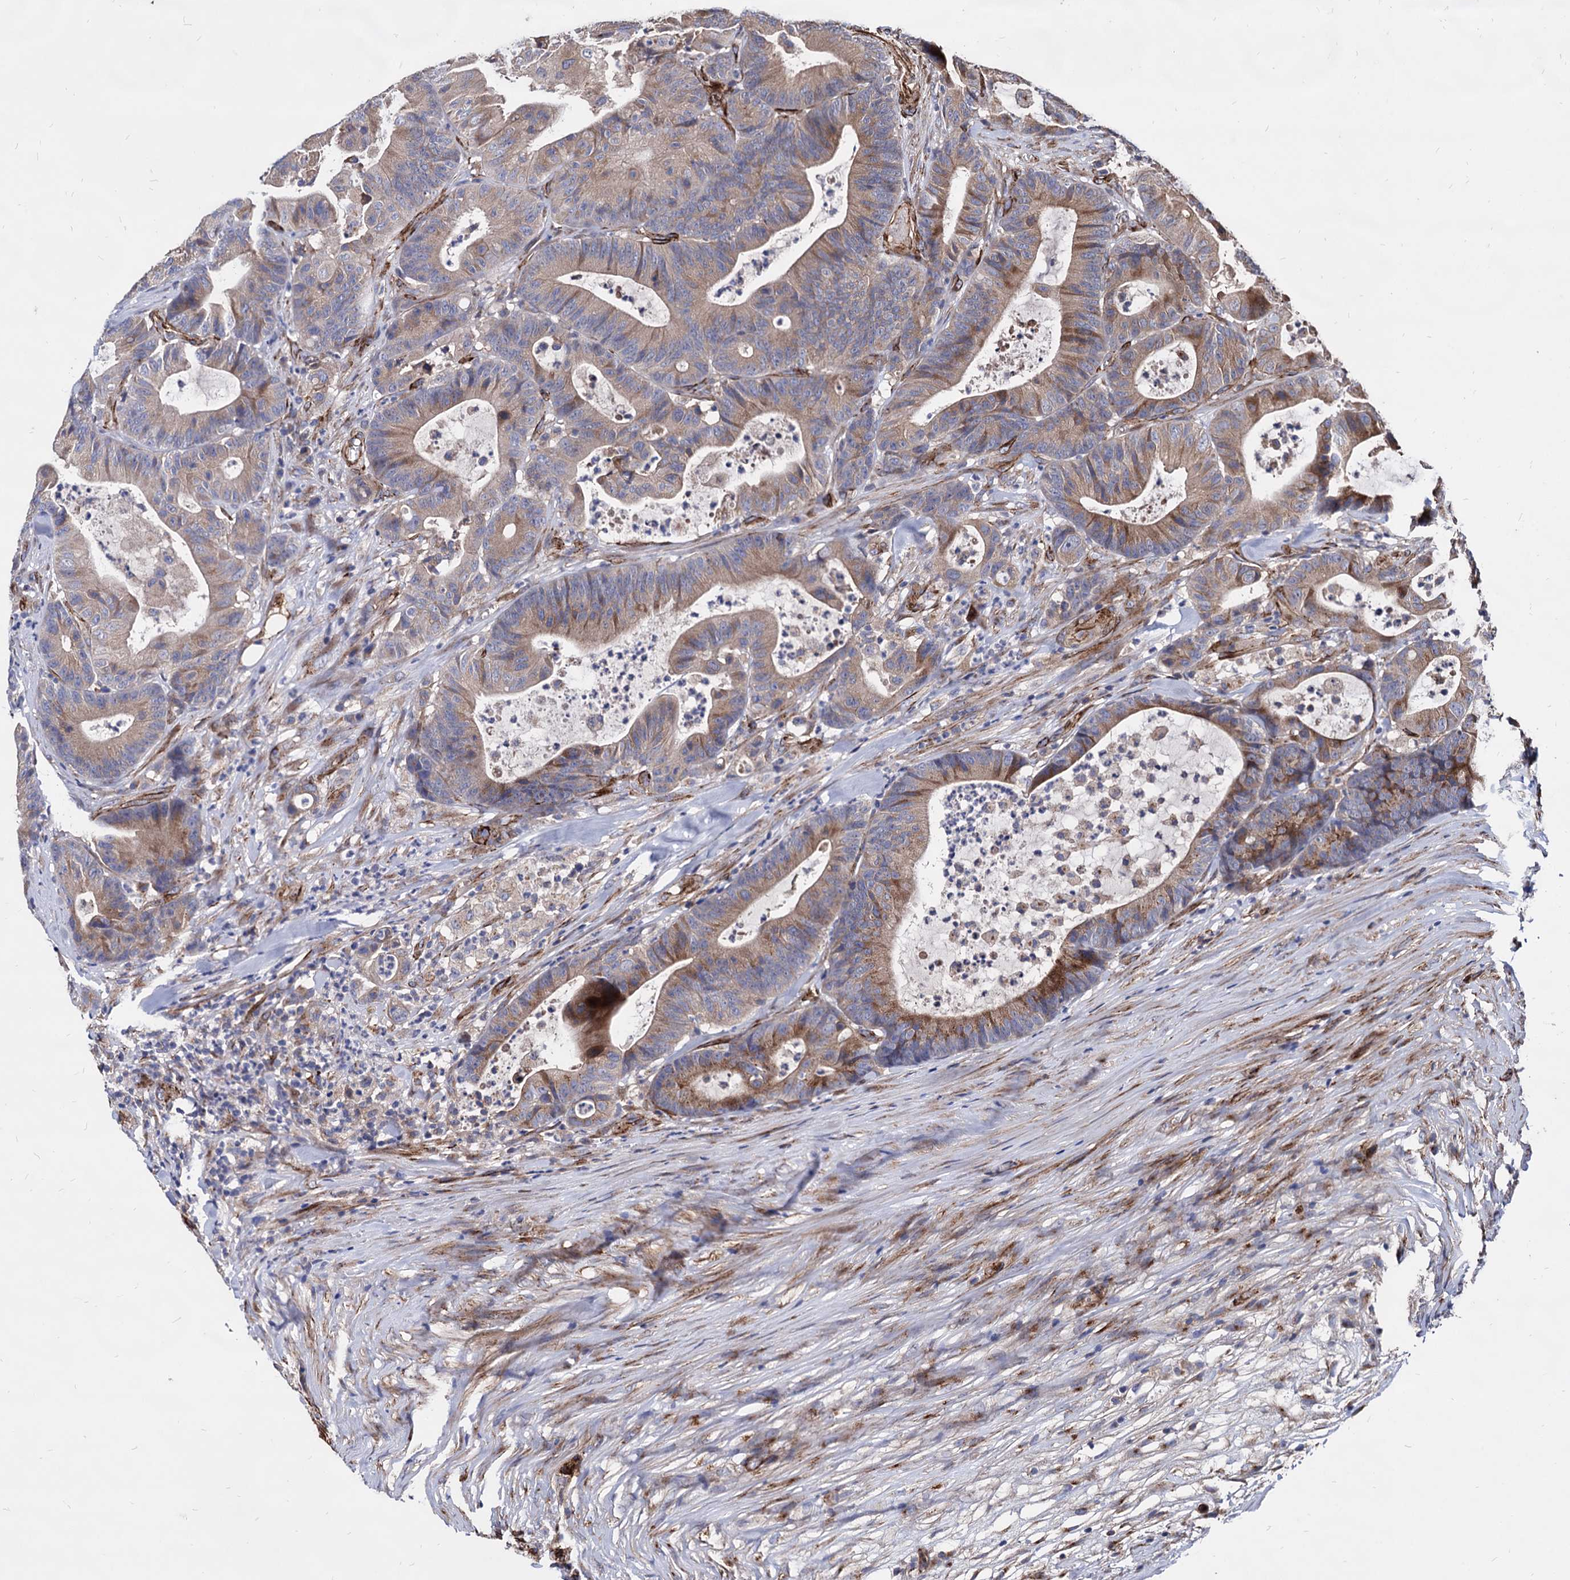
{"staining": {"intensity": "moderate", "quantity": "25%-75%", "location": "cytoplasmic/membranous"}, "tissue": "colorectal cancer", "cell_type": "Tumor cells", "image_type": "cancer", "snomed": [{"axis": "morphology", "description": "Adenocarcinoma, NOS"}, {"axis": "topography", "description": "Colon"}], "caption": "Protein analysis of colorectal adenocarcinoma tissue shows moderate cytoplasmic/membranous positivity in approximately 25%-75% of tumor cells.", "gene": "WDR11", "patient": {"sex": "female", "age": 84}}